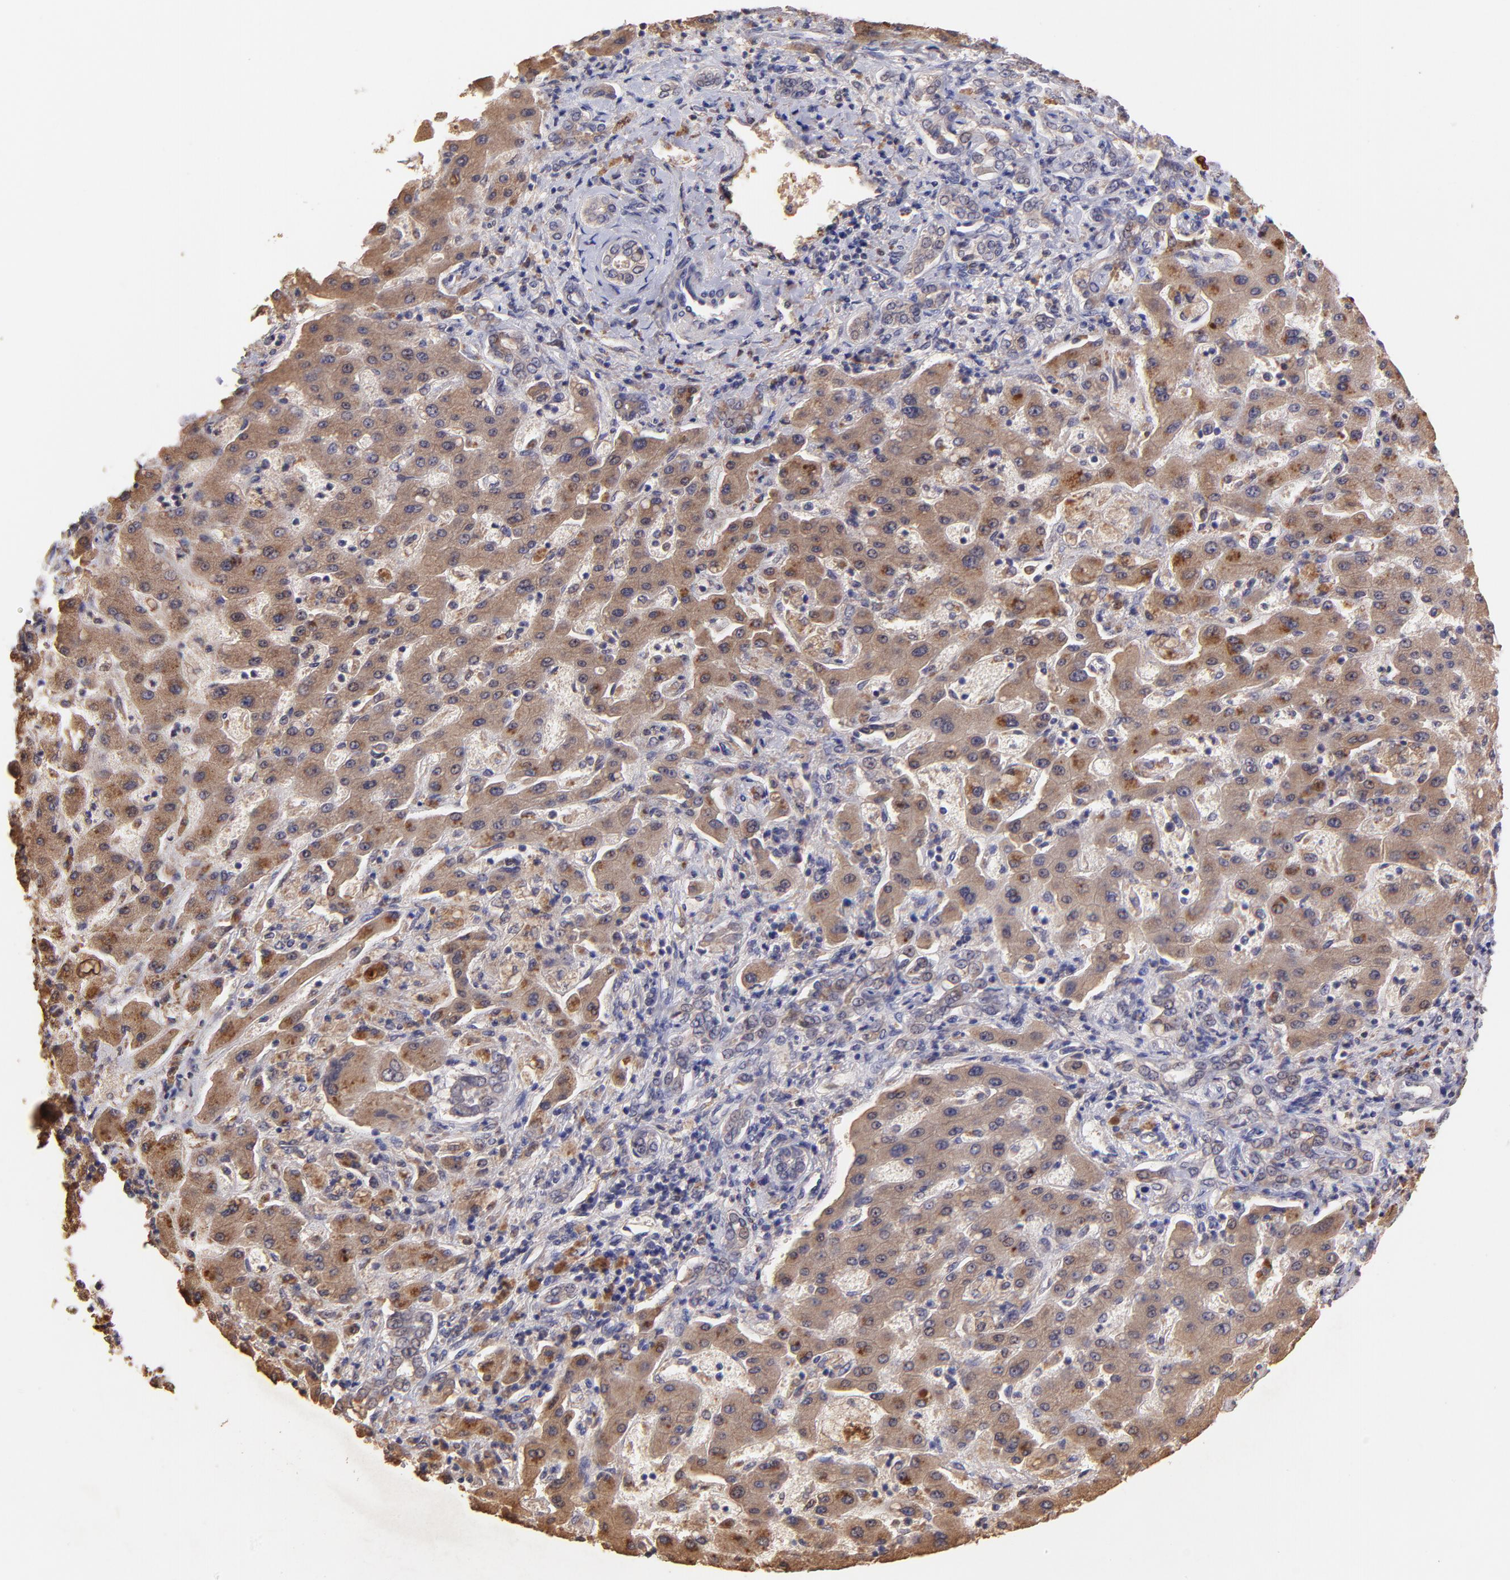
{"staining": {"intensity": "moderate", "quantity": ">75%", "location": "cytoplasmic/membranous"}, "tissue": "liver cancer", "cell_type": "Tumor cells", "image_type": "cancer", "snomed": [{"axis": "morphology", "description": "Cholangiocarcinoma"}, {"axis": "topography", "description": "Liver"}], "caption": "DAB immunohistochemical staining of cholangiocarcinoma (liver) displays moderate cytoplasmic/membranous protein staining in approximately >75% of tumor cells.", "gene": "RNASEL", "patient": {"sex": "male", "age": 50}}